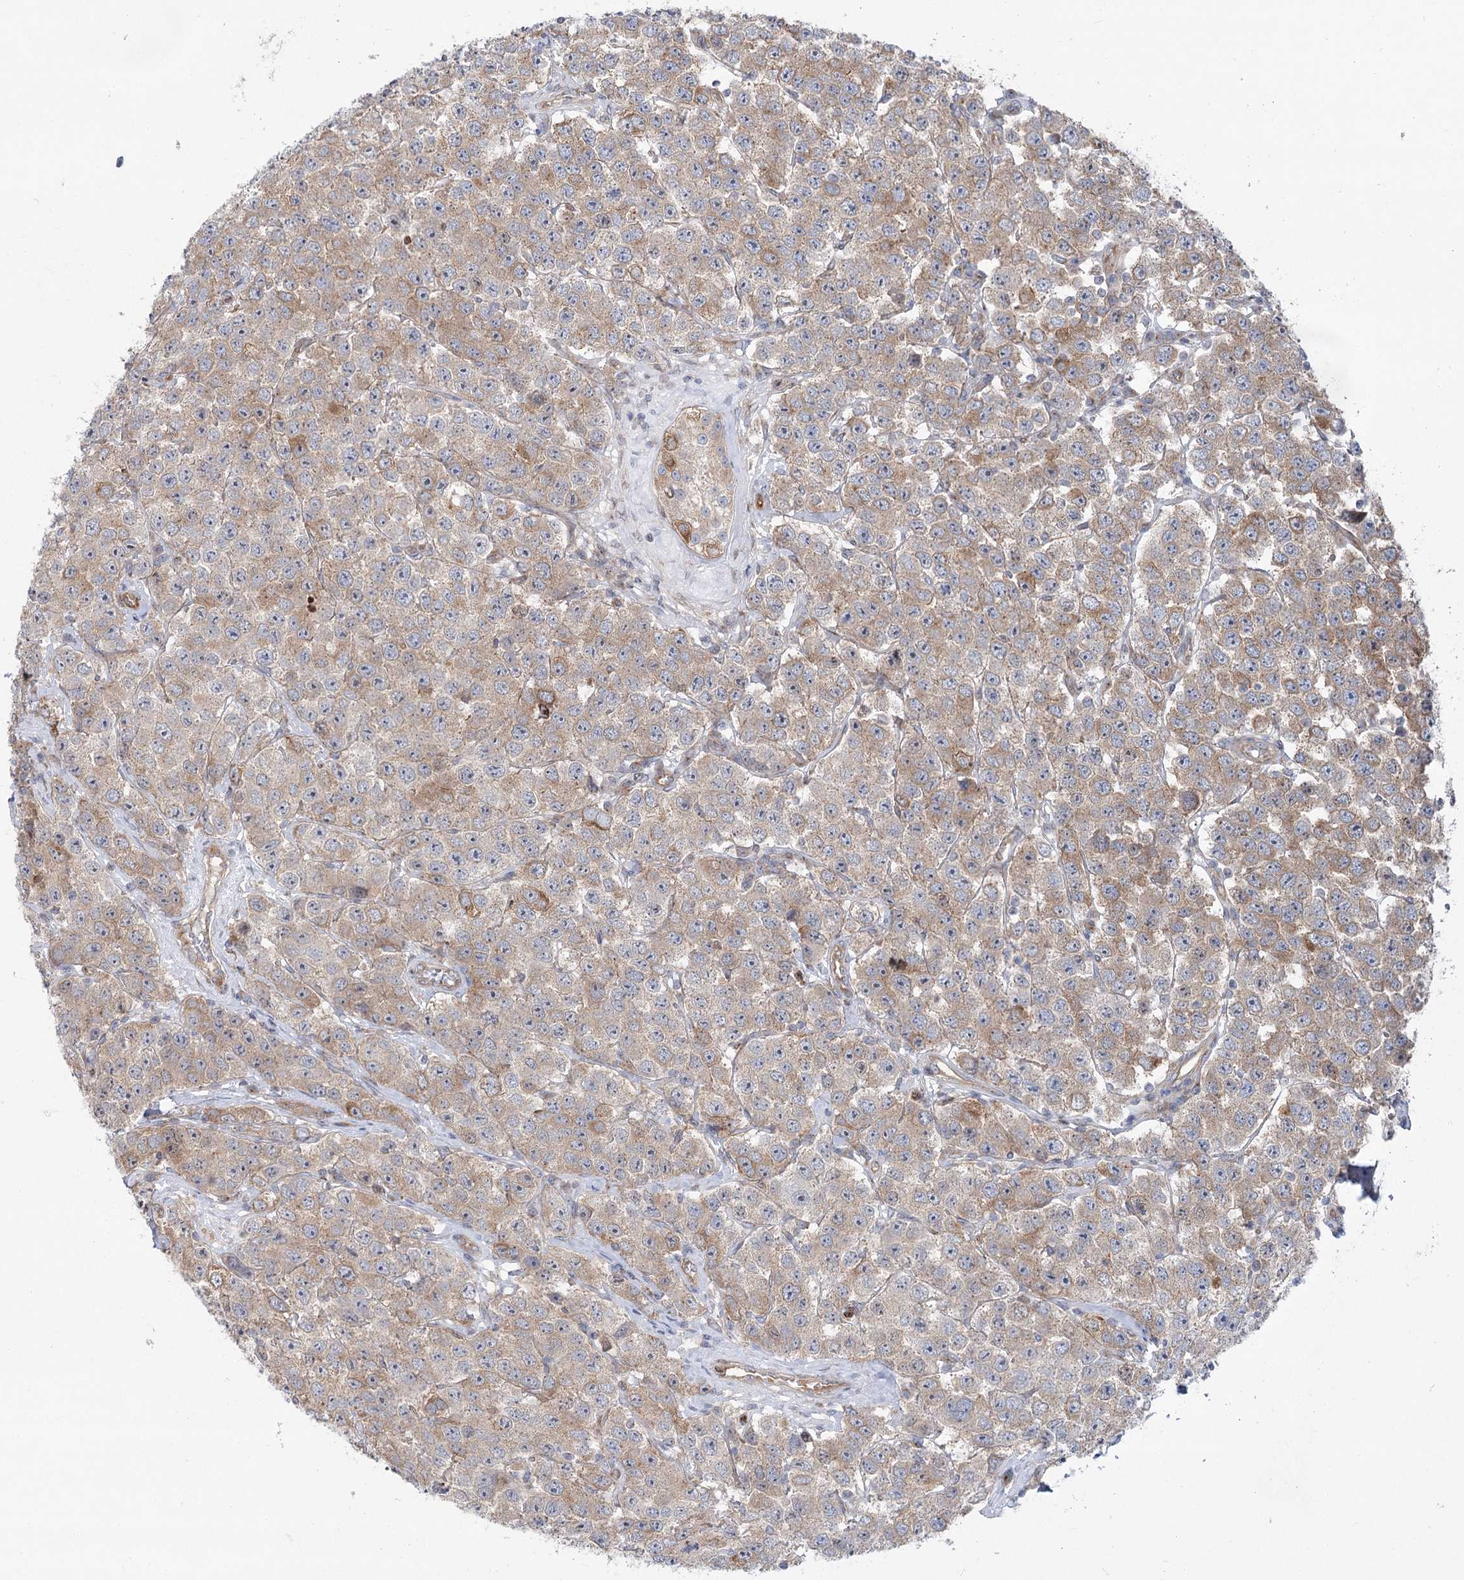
{"staining": {"intensity": "moderate", "quantity": "25%-75%", "location": "cytoplasmic/membranous"}, "tissue": "testis cancer", "cell_type": "Tumor cells", "image_type": "cancer", "snomed": [{"axis": "morphology", "description": "Seminoma, NOS"}, {"axis": "topography", "description": "Testis"}], "caption": "Testis cancer (seminoma) was stained to show a protein in brown. There is medium levels of moderate cytoplasmic/membranous expression in approximately 25%-75% of tumor cells.", "gene": "SCN11A", "patient": {"sex": "male", "age": 28}}